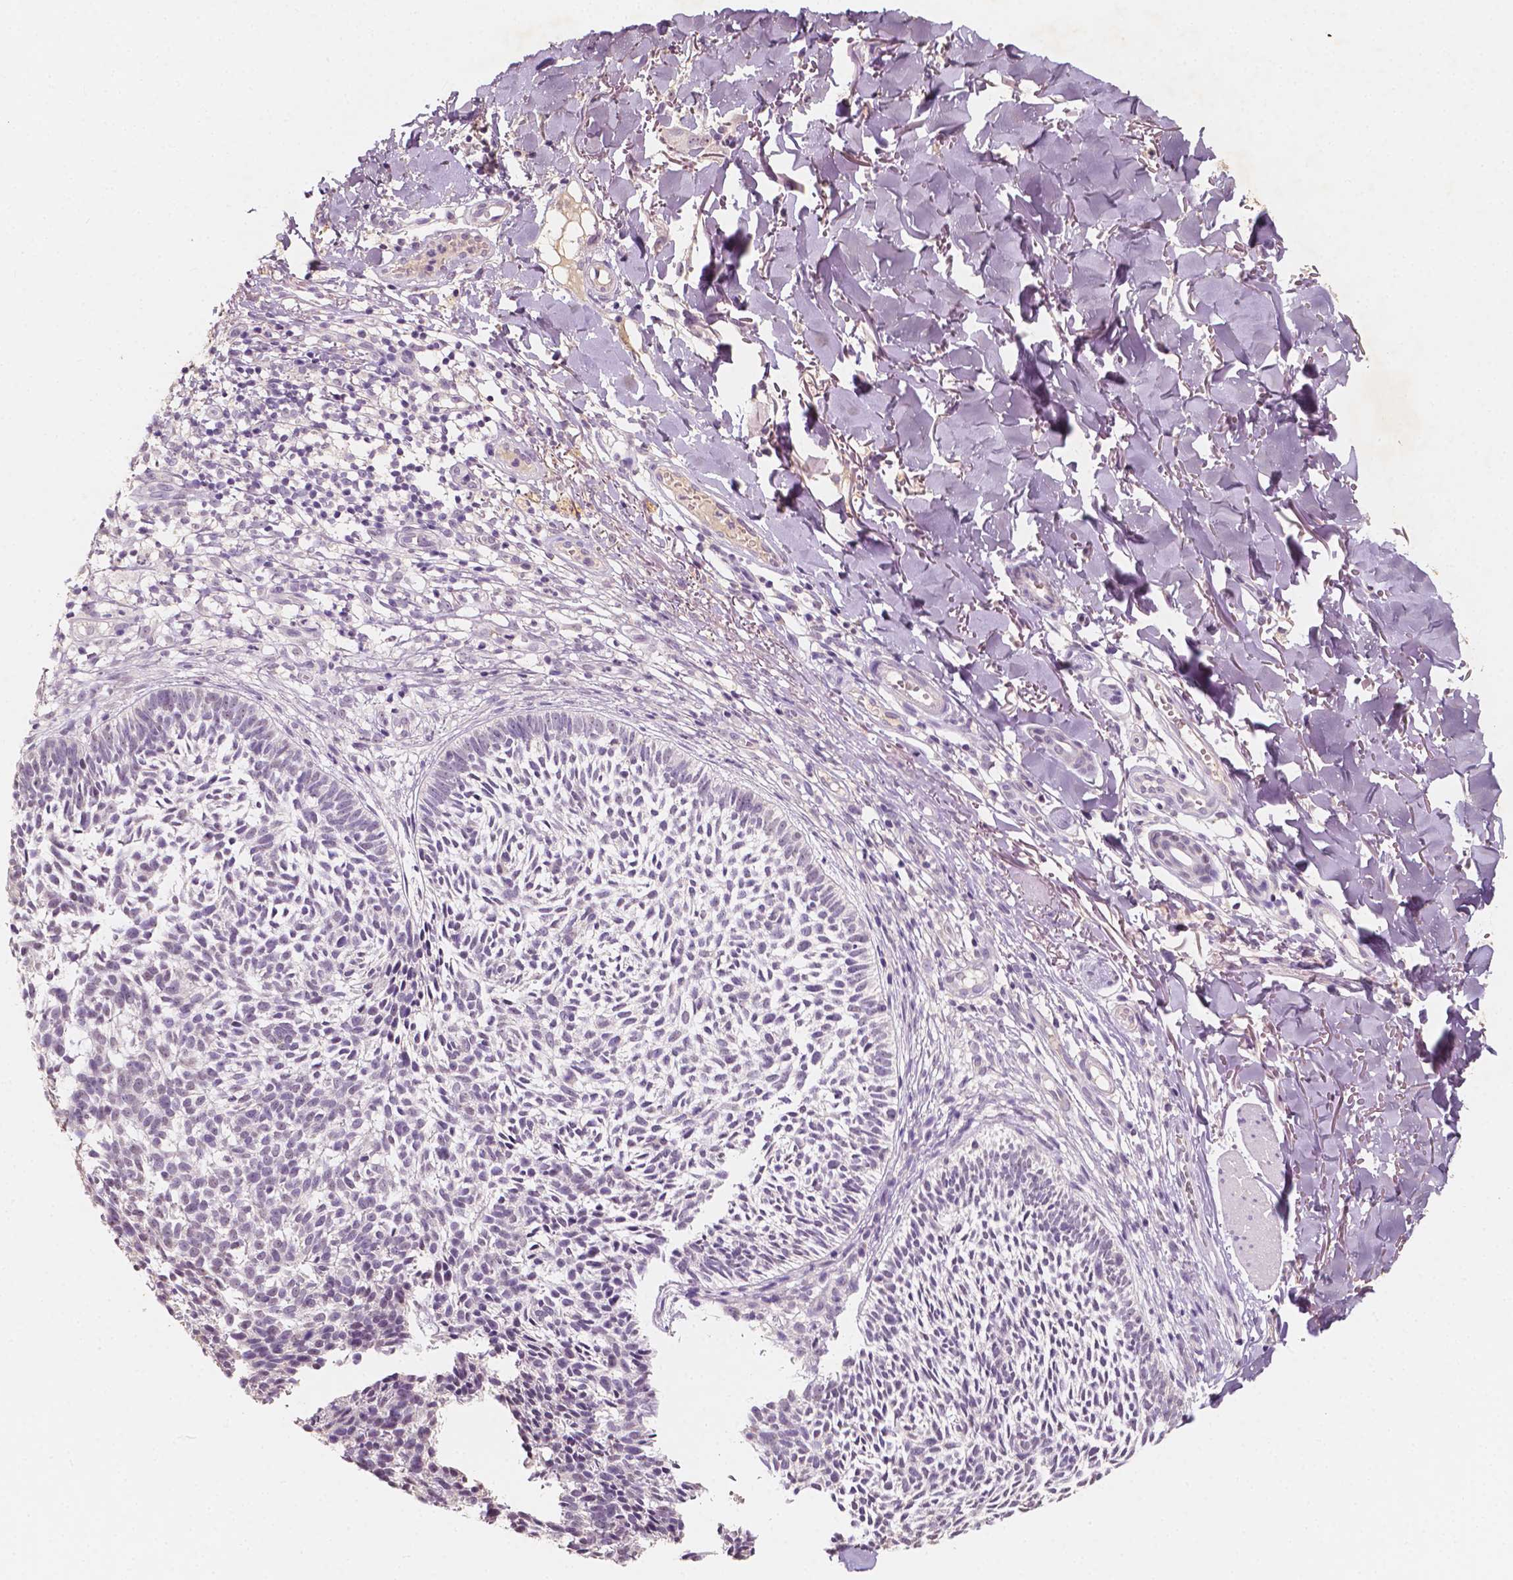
{"staining": {"intensity": "negative", "quantity": "none", "location": "none"}, "tissue": "skin cancer", "cell_type": "Tumor cells", "image_type": "cancer", "snomed": [{"axis": "morphology", "description": "Basal cell carcinoma"}, {"axis": "topography", "description": "Skin"}], "caption": "DAB (3,3'-diaminobenzidine) immunohistochemical staining of human skin cancer reveals no significant expression in tumor cells. The staining was performed using DAB to visualize the protein expression in brown, while the nuclei were stained in blue with hematoxylin (Magnification: 20x).", "gene": "SOX15", "patient": {"sex": "male", "age": 78}}